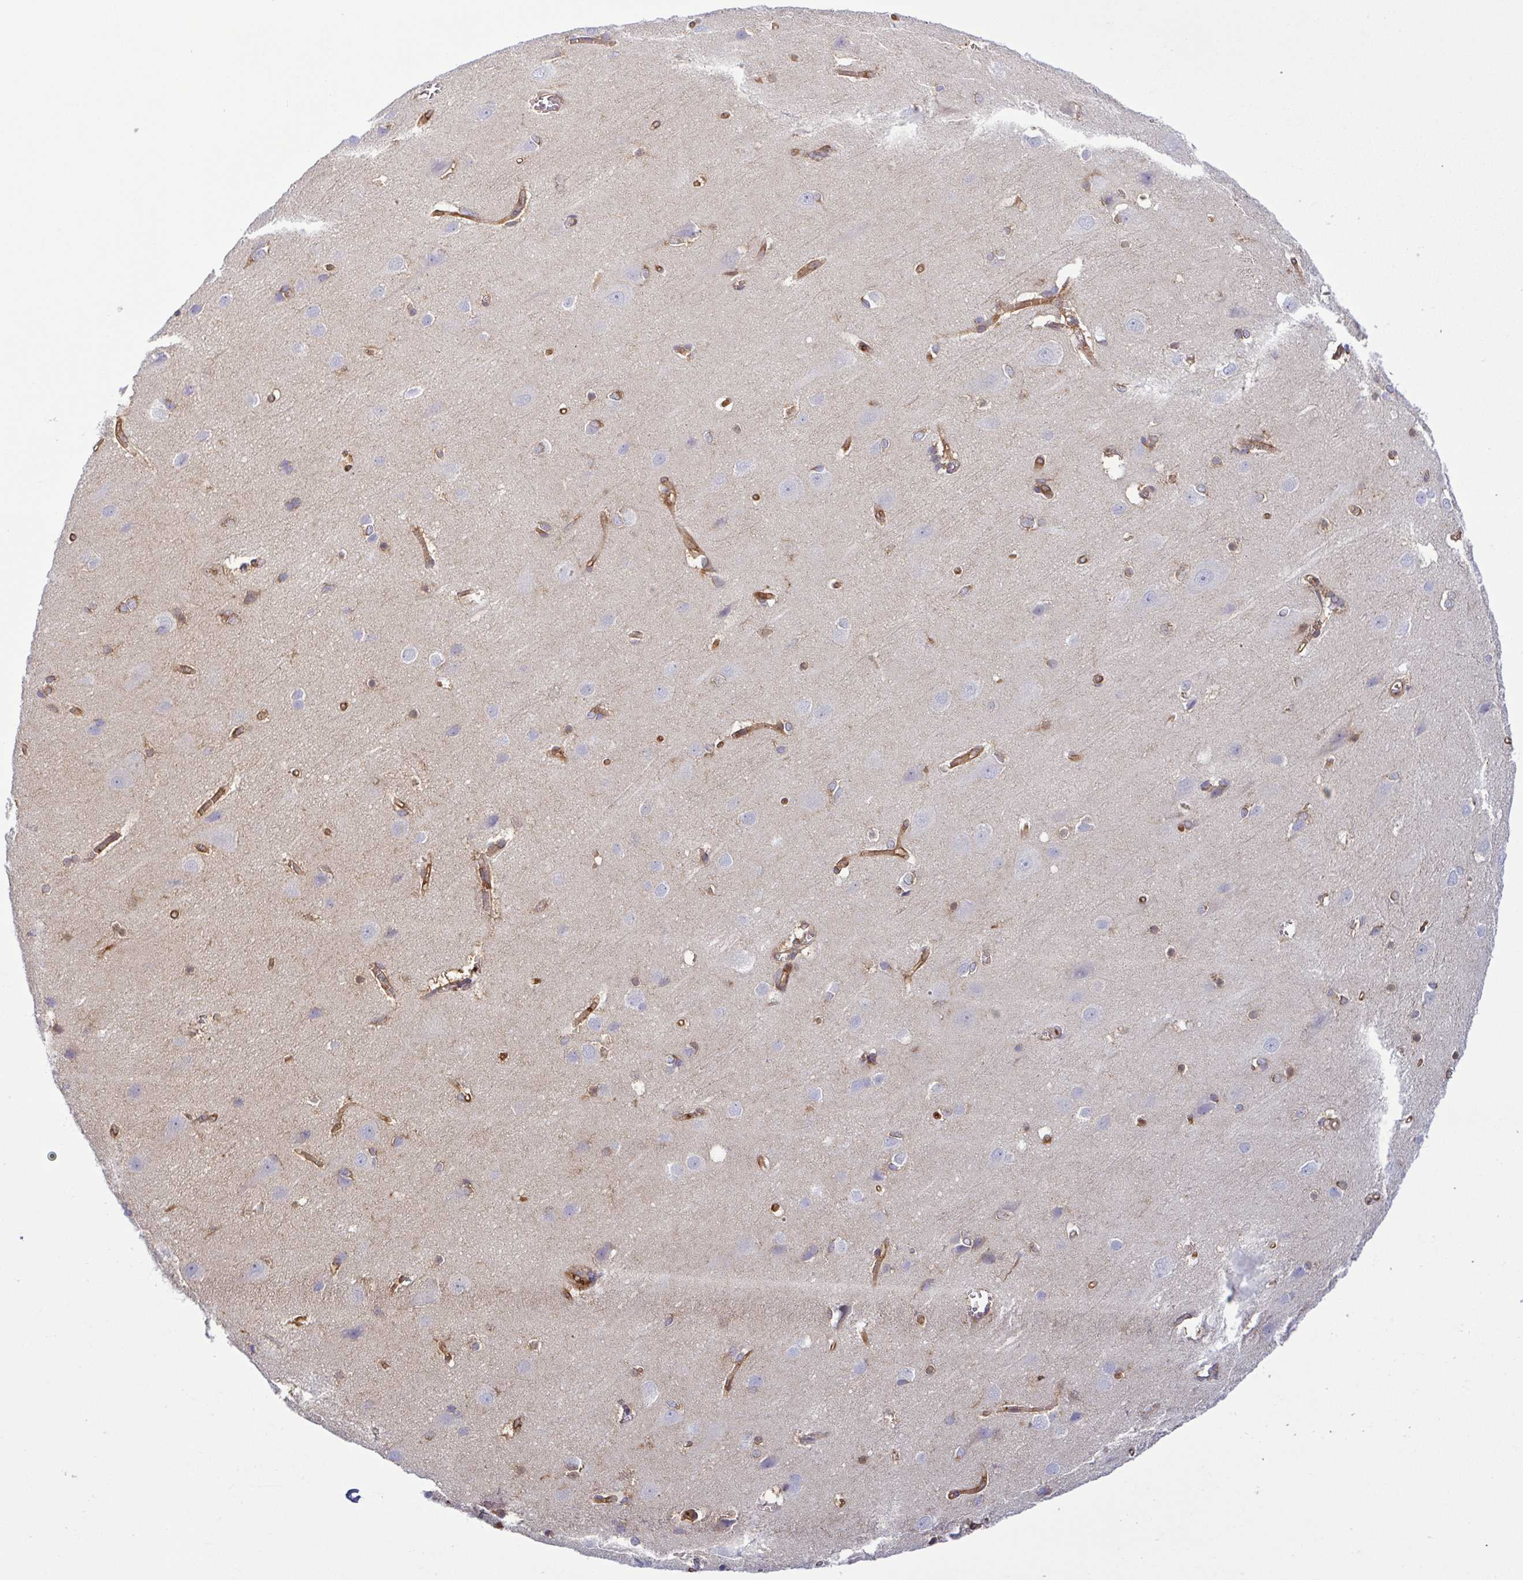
{"staining": {"intensity": "moderate", "quantity": ">75%", "location": "cytoplasmic/membranous"}, "tissue": "cerebral cortex", "cell_type": "Endothelial cells", "image_type": "normal", "snomed": [{"axis": "morphology", "description": "Normal tissue, NOS"}, {"axis": "topography", "description": "Cerebral cortex"}], "caption": "This is a histology image of immunohistochemistry (IHC) staining of benign cerebral cortex, which shows moderate positivity in the cytoplasmic/membranous of endothelial cells.", "gene": "KIF5B", "patient": {"sex": "male", "age": 37}}